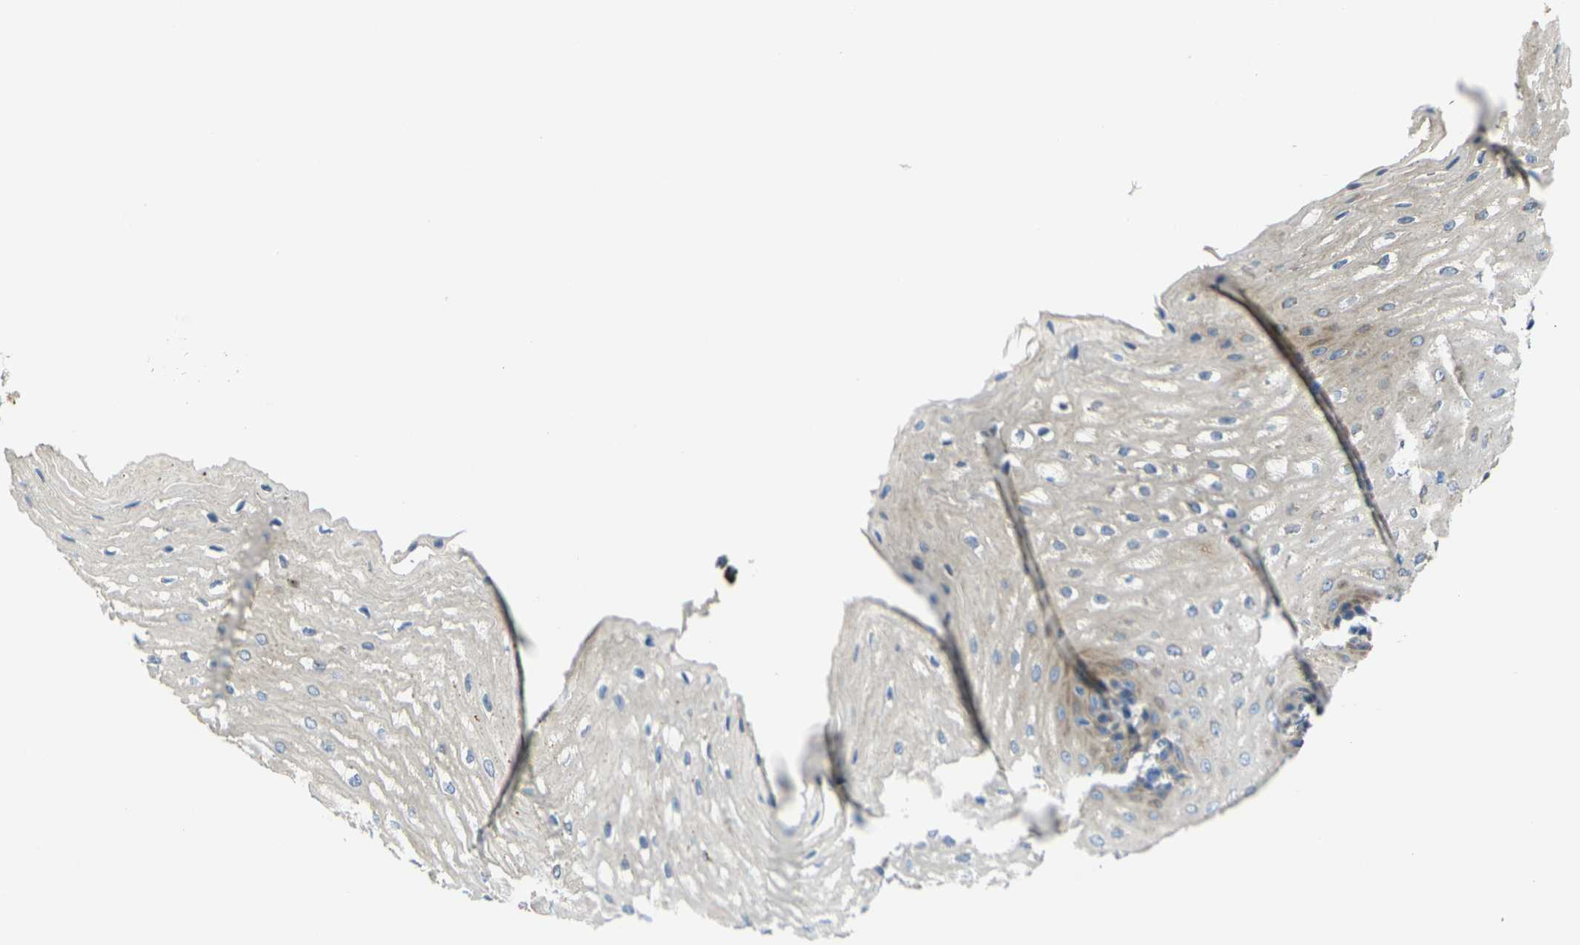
{"staining": {"intensity": "moderate", "quantity": "25%-75%", "location": "cytoplasmic/membranous"}, "tissue": "esophagus", "cell_type": "Squamous epithelial cells", "image_type": "normal", "snomed": [{"axis": "morphology", "description": "Normal tissue, NOS"}, {"axis": "topography", "description": "Esophagus"}], "caption": "This is a histology image of IHC staining of unremarkable esophagus, which shows moderate expression in the cytoplasmic/membranous of squamous epithelial cells.", "gene": "GNA12", "patient": {"sex": "male", "age": 54}}